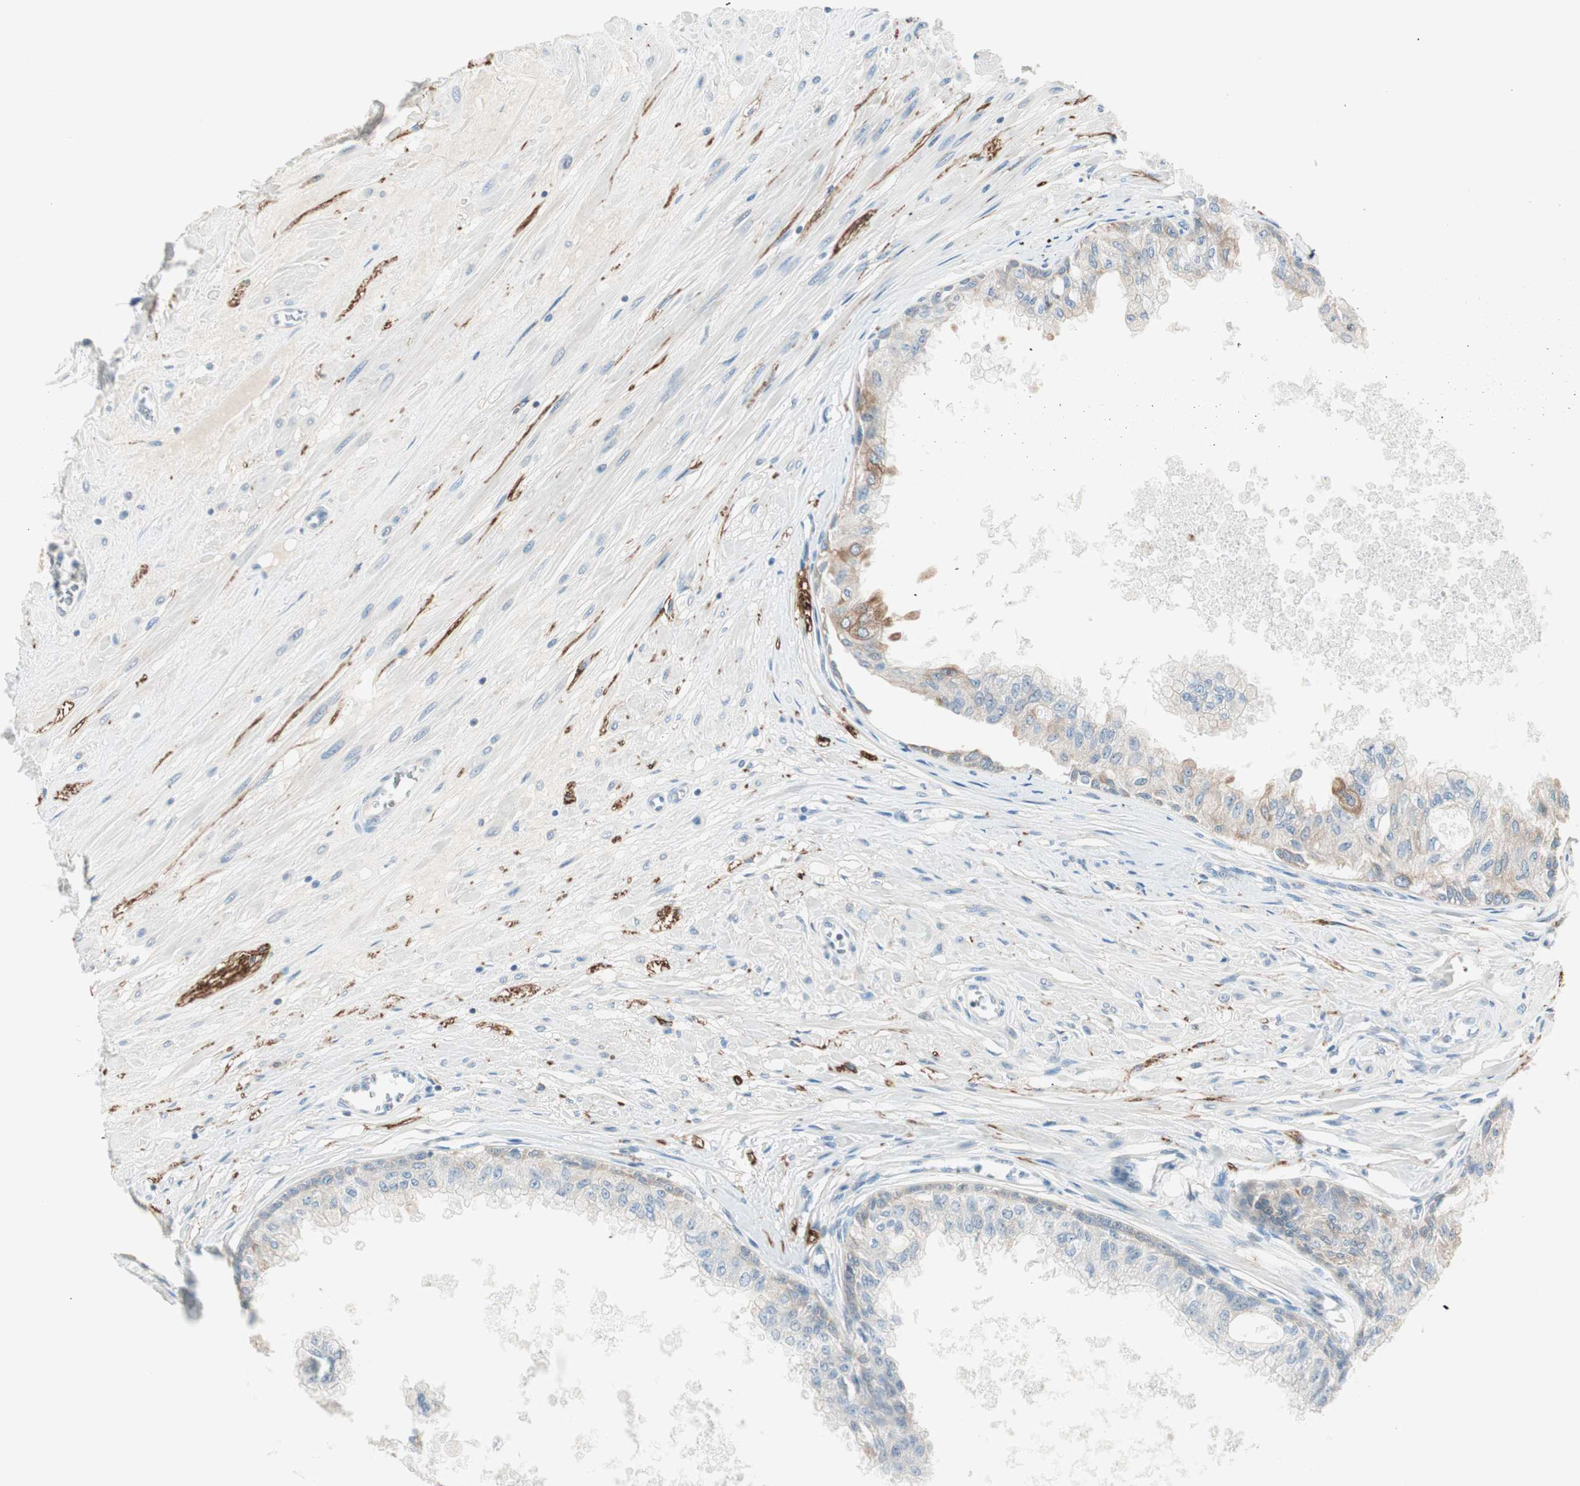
{"staining": {"intensity": "weak", "quantity": ">75%", "location": "cytoplasmic/membranous"}, "tissue": "prostate", "cell_type": "Glandular cells", "image_type": "normal", "snomed": [{"axis": "morphology", "description": "Normal tissue, NOS"}, {"axis": "topography", "description": "Prostate"}, {"axis": "topography", "description": "Seminal veicle"}], "caption": "Protein expression analysis of unremarkable prostate shows weak cytoplasmic/membranous staining in approximately >75% of glandular cells. The protein of interest is stained brown, and the nuclei are stained in blue (DAB IHC with brightfield microscopy, high magnification).", "gene": "GNAO1", "patient": {"sex": "male", "age": 60}}